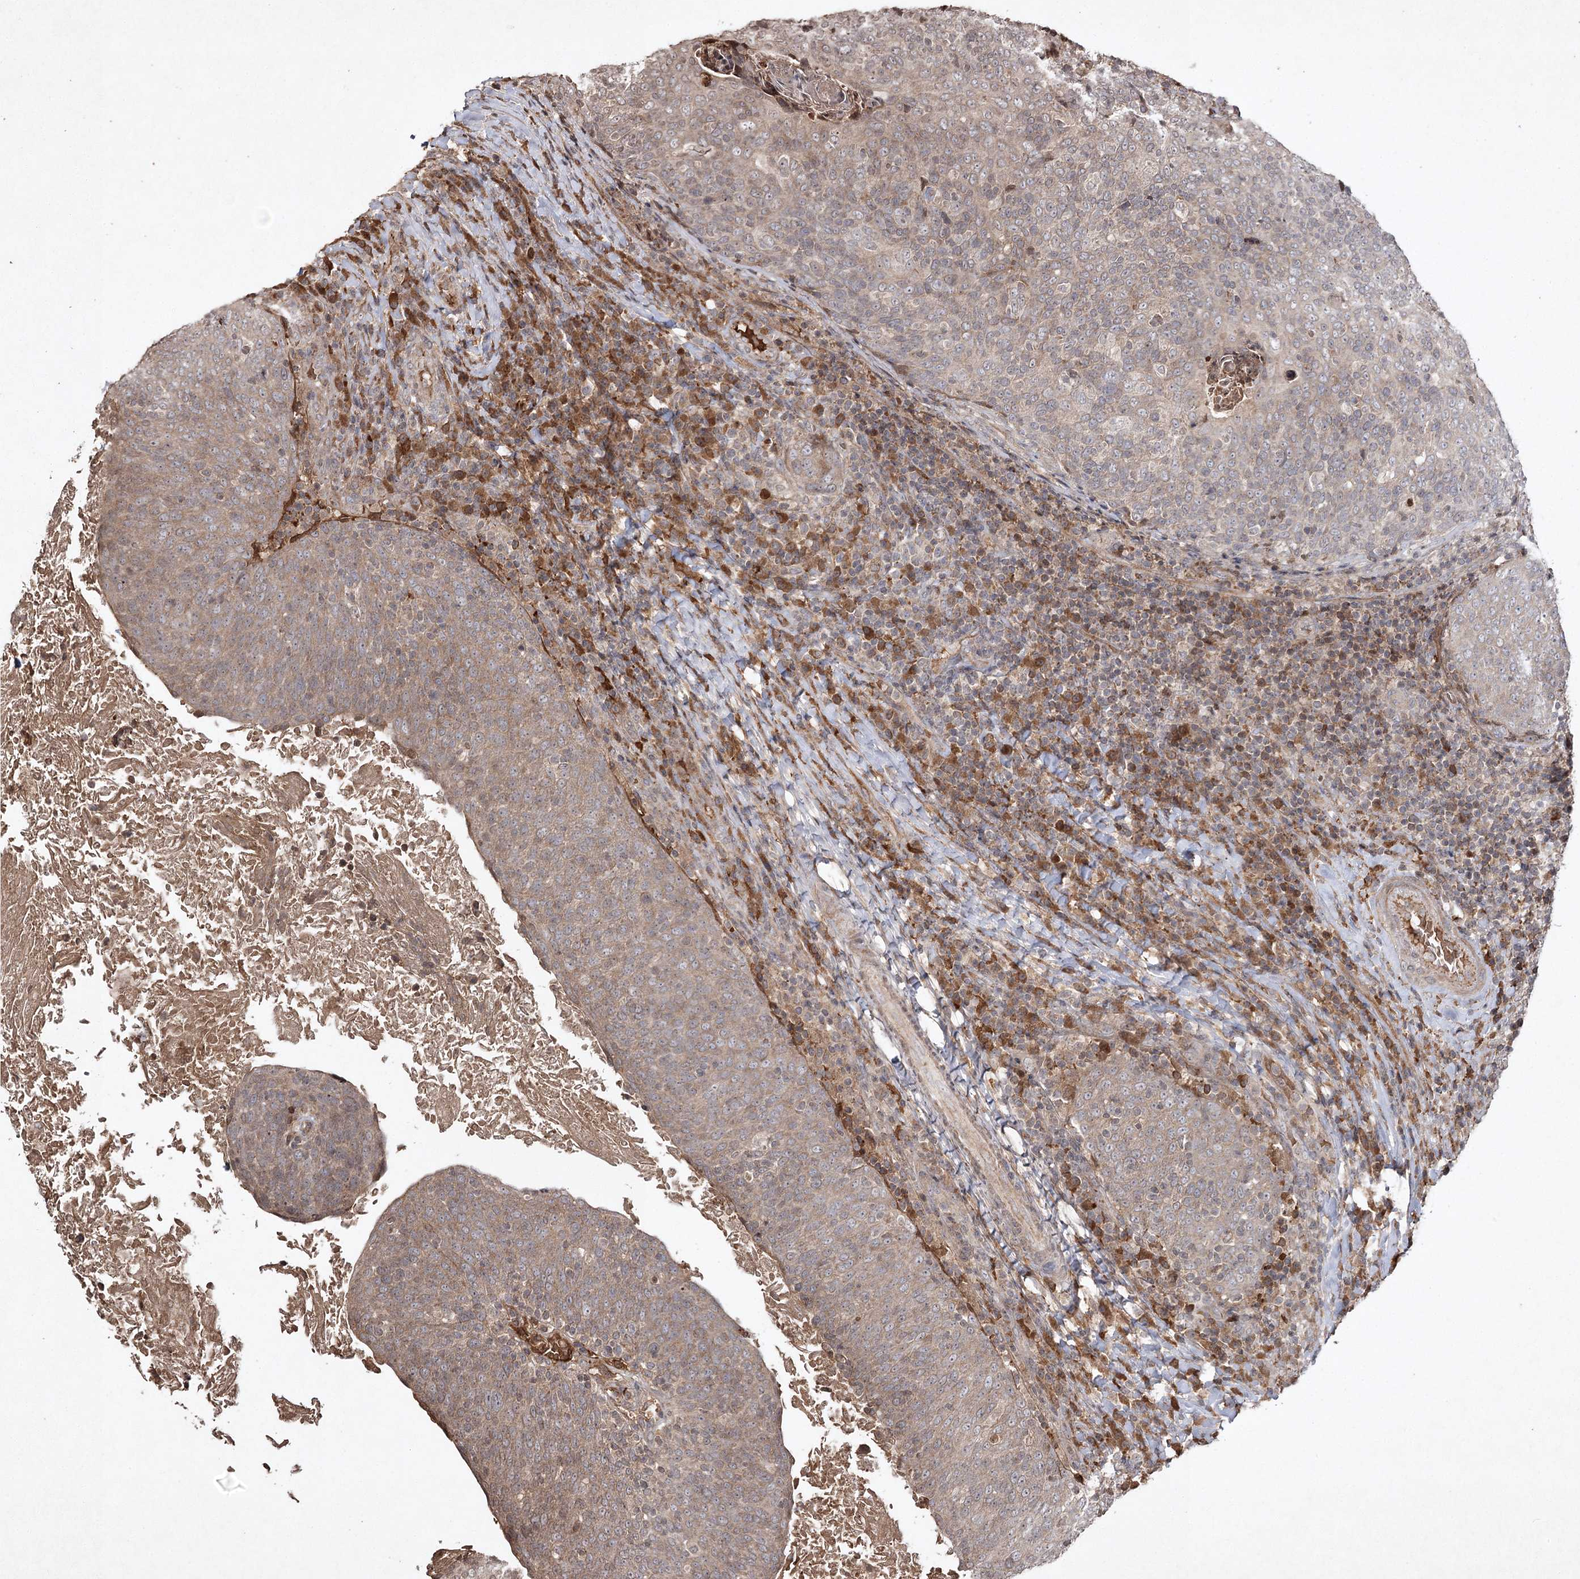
{"staining": {"intensity": "moderate", "quantity": "25%-75%", "location": "cytoplasmic/membranous"}, "tissue": "head and neck cancer", "cell_type": "Tumor cells", "image_type": "cancer", "snomed": [{"axis": "morphology", "description": "Squamous cell carcinoma, NOS"}, {"axis": "morphology", "description": "Squamous cell carcinoma, metastatic, NOS"}, {"axis": "topography", "description": "Lymph node"}, {"axis": "topography", "description": "Head-Neck"}], "caption": "Immunohistochemical staining of human squamous cell carcinoma (head and neck) demonstrates medium levels of moderate cytoplasmic/membranous protein staining in approximately 25%-75% of tumor cells.", "gene": "CYP2B6", "patient": {"sex": "male", "age": 62}}